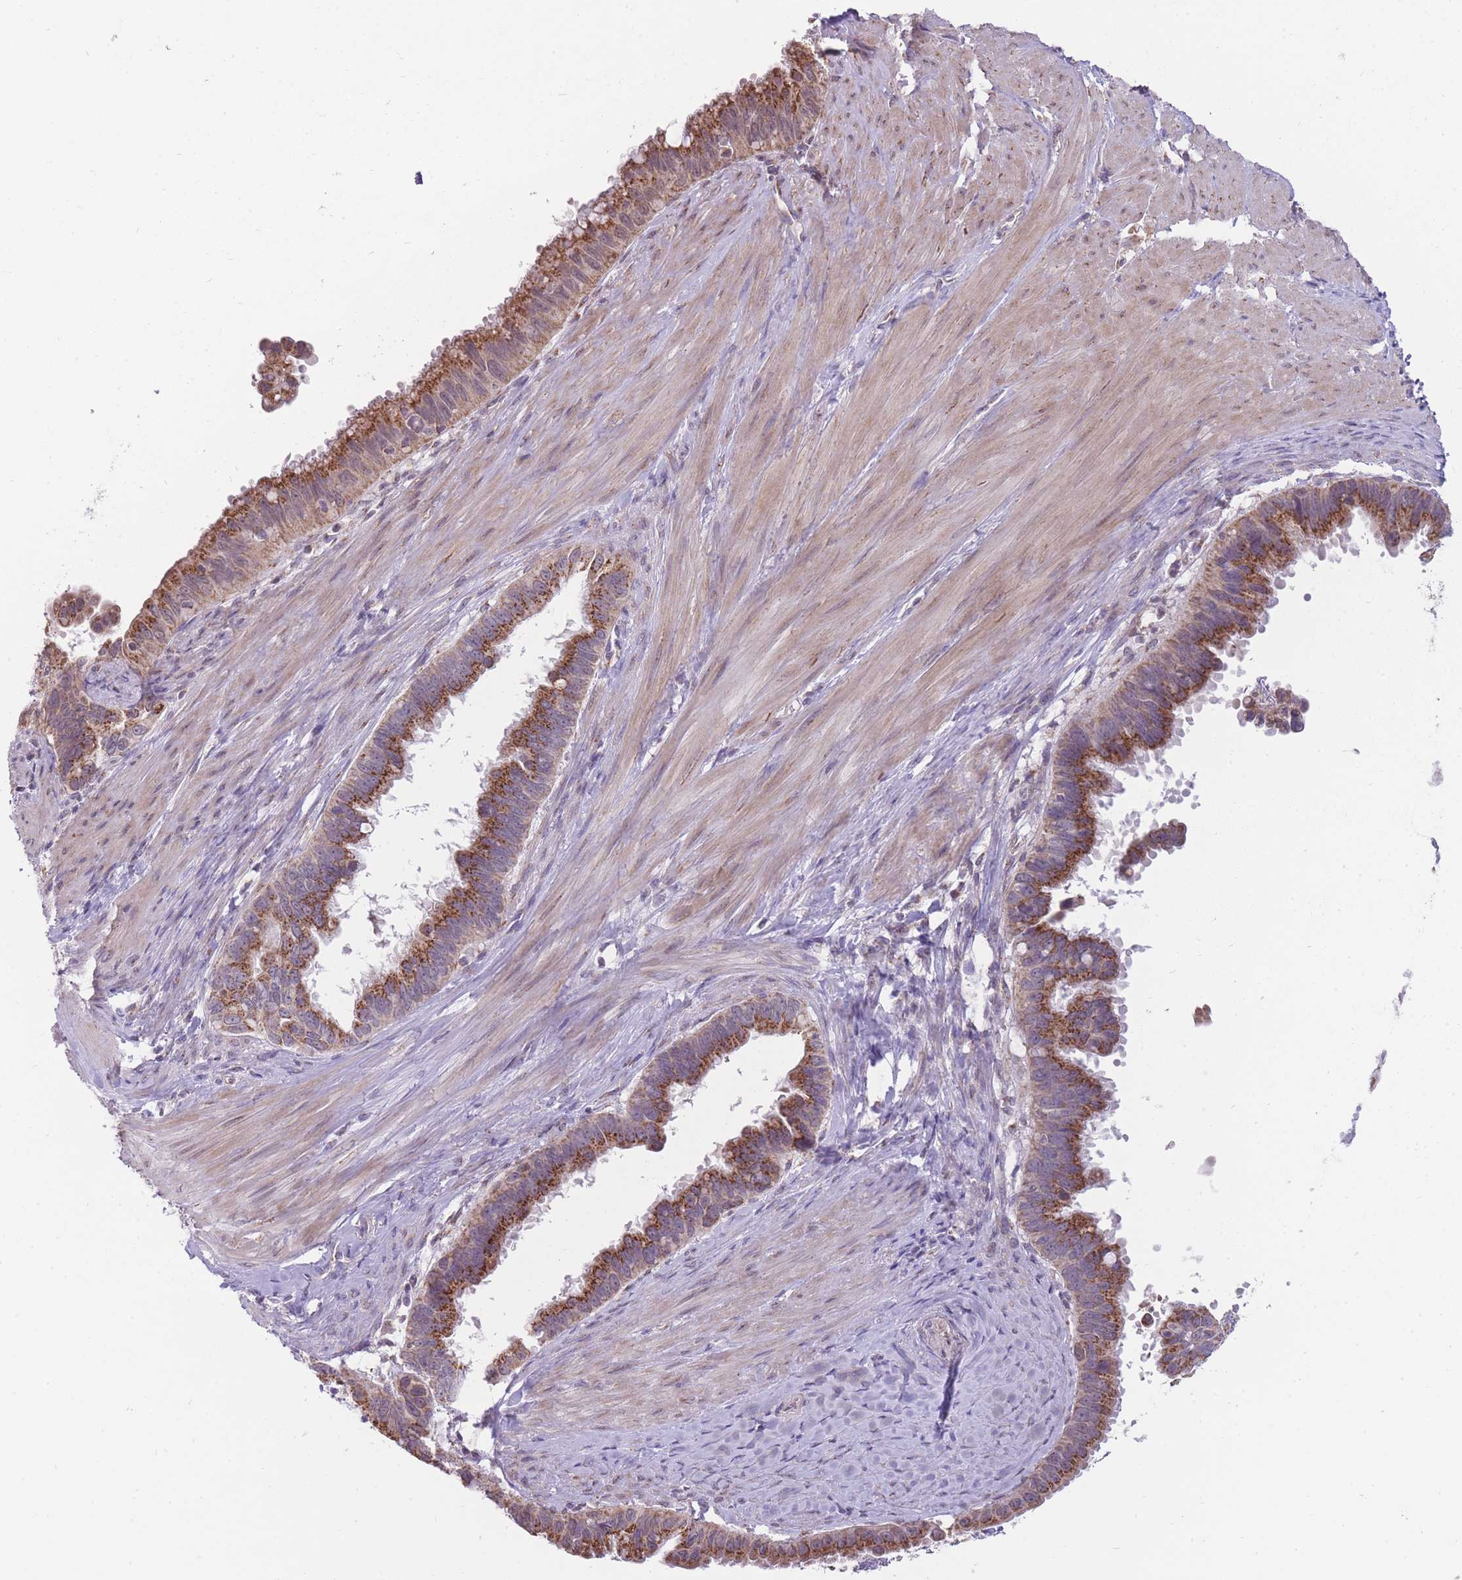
{"staining": {"intensity": "strong", "quantity": ">75%", "location": "cytoplasmic/membranous"}, "tissue": "pancreatic cancer", "cell_type": "Tumor cells", "image_type": "cancer", "snomed": [{"axis": "morphology", "description": "Inflammation, NOS"}, {"axis": "morphology", "description": "Adenocarcinoma, NOS"}, {"axis": "topography", "description": "Pancreas"}], "caption": "Immunohistochemical staining of human pancreatic adenocarcinoma reveals high levels of strong cytoplasmic/membranous protein staining in approximately >75% of tumor cells.", "gene": "NELL1", "patient": {"sex": "female", "age": 56}}